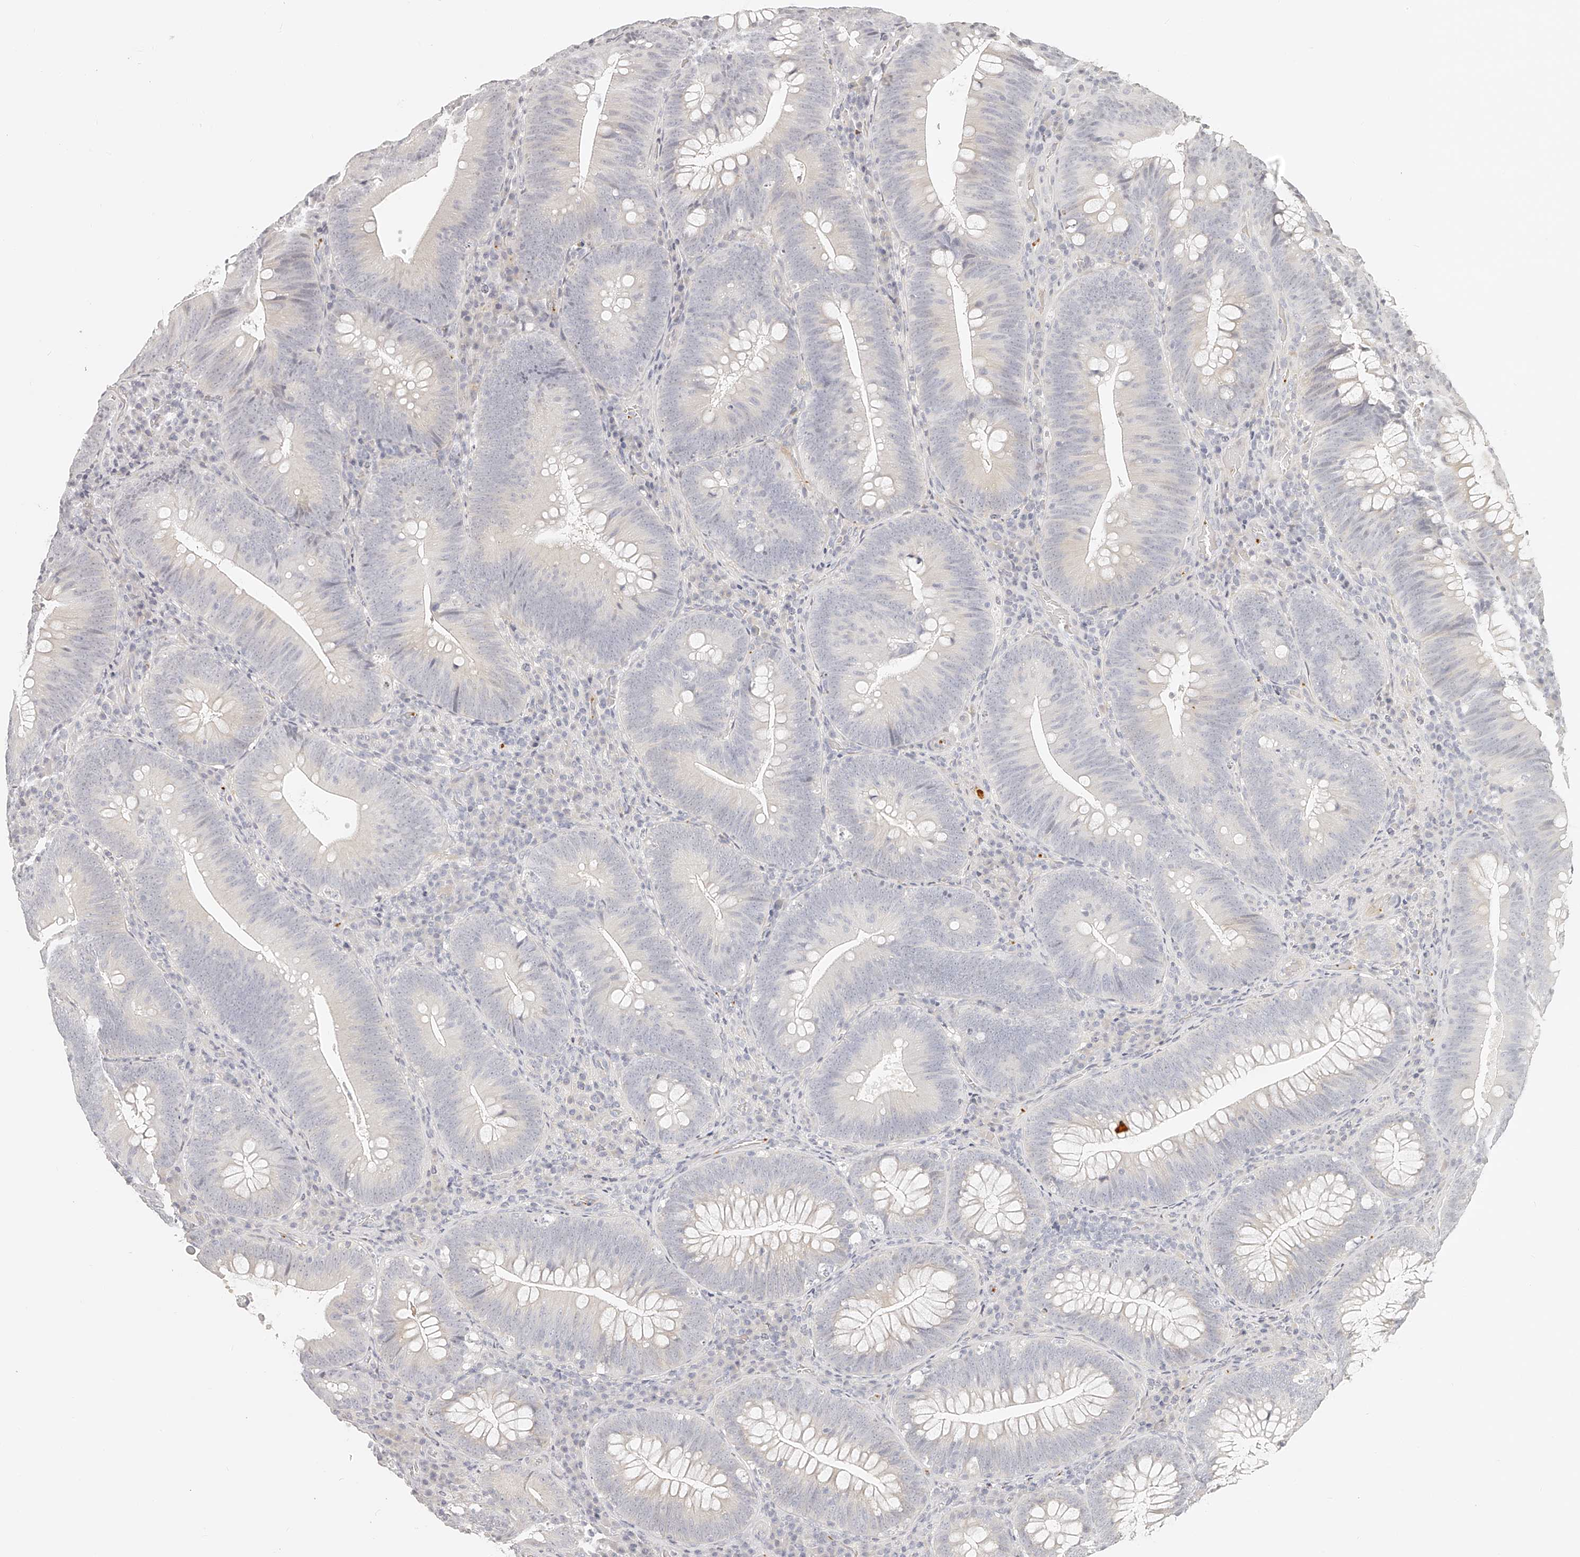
{"staining": {"intensity": "negative", "quantity": "none", "location": "none"}, "tissue": "colorectal cancer", "cell_type": "Tumor cells", "image_type": "cancer", "snomed": [{"axis": "morphology", "description": "Normal tissue, NOS"}, {"axis": "topography", "description": "Colon"}], "caption": "Tumor cells show no significant protein staining in colorectal cancer. Nuclei are stained in blue.", "gene": "ITGB3", "patient": {"sex": "female", "age": 82}}